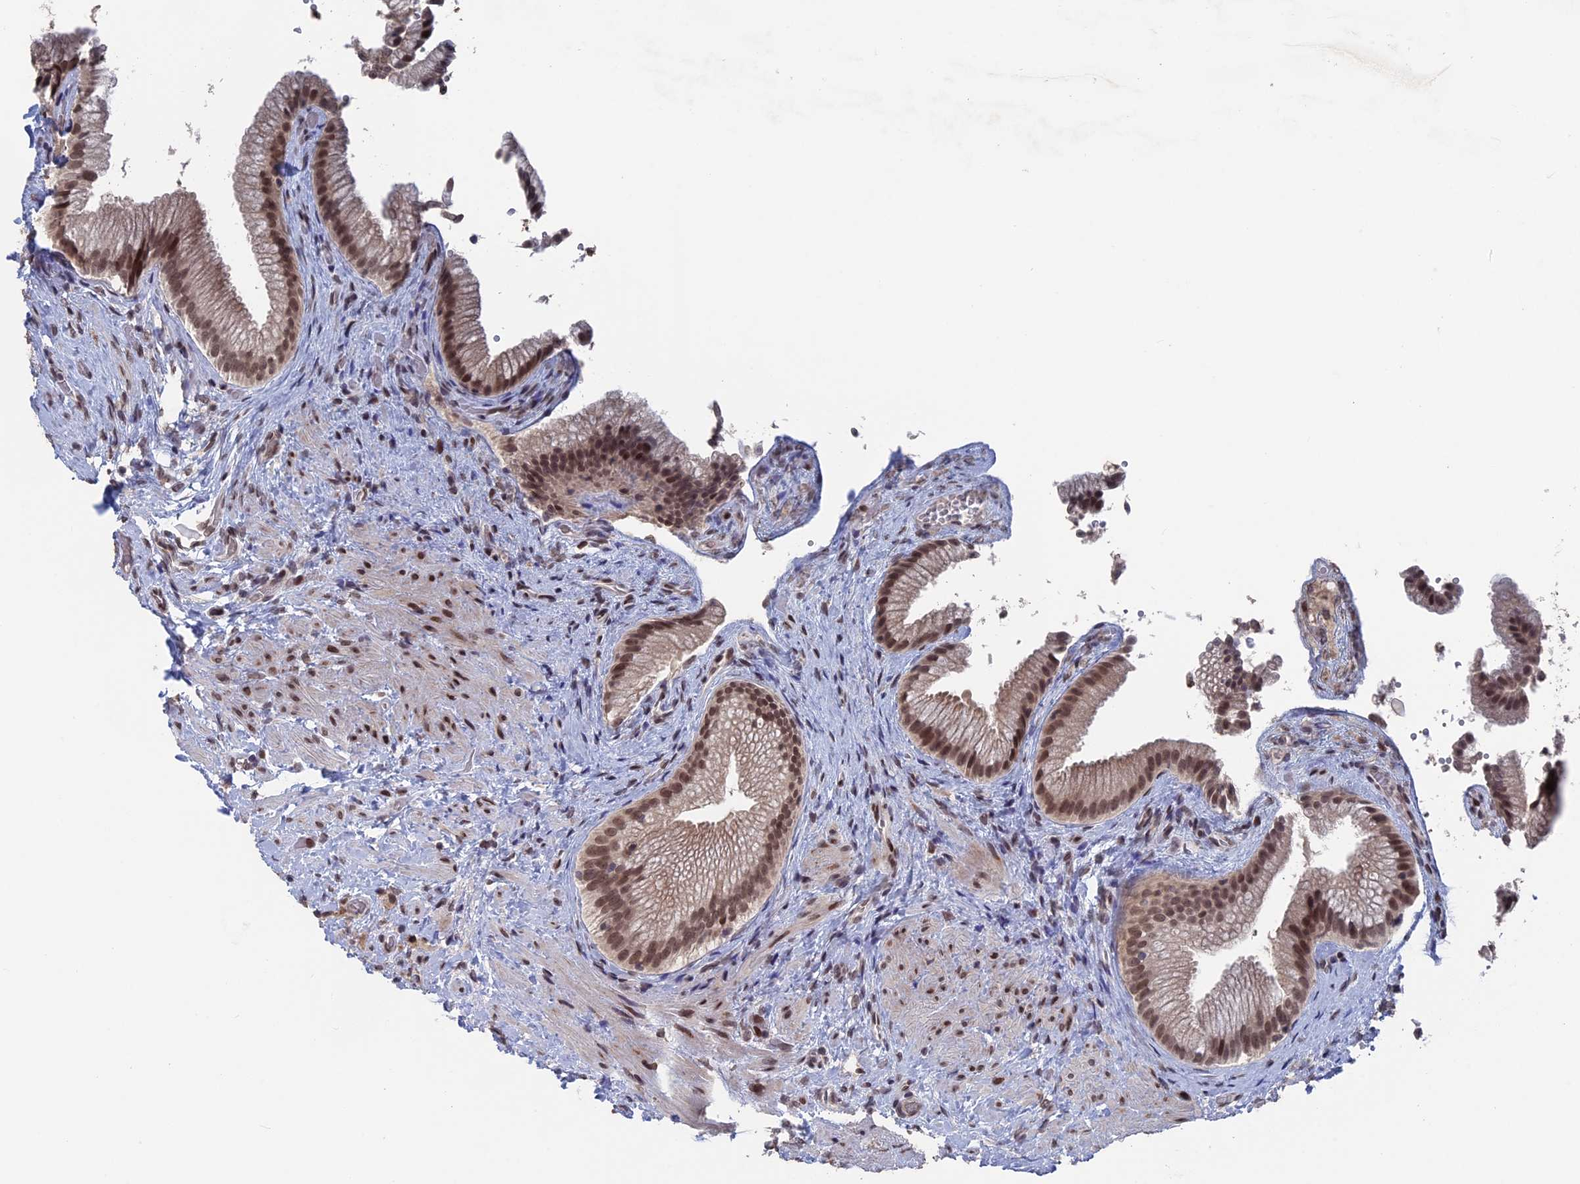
{"staining": {"intensity": "moderate", "quantity": ">75%", "location": "nuclear"}, "tissue": "gallbladder", "cell_type": "Glandular cells", "image_type": "normal", "snomed": [{"axis": "morphology", "description": "Normal tissue, NOS"}, {"axis": "morphology", "description": "Inflammation, NOS"}, {"axis": "topography", "description": "Gallbladder"}], "caption": "Immunohistochemistry micrograph of normal gallbladder: human gallbladder stained using immunohistochemistry displays medium levels of moderate protein expression localized specifically in the nuclear of glandular cells, appearing as a nuclear brown color.", "gene": "NR2C2AP", "patient": {"sex": "male", "age": 51}}